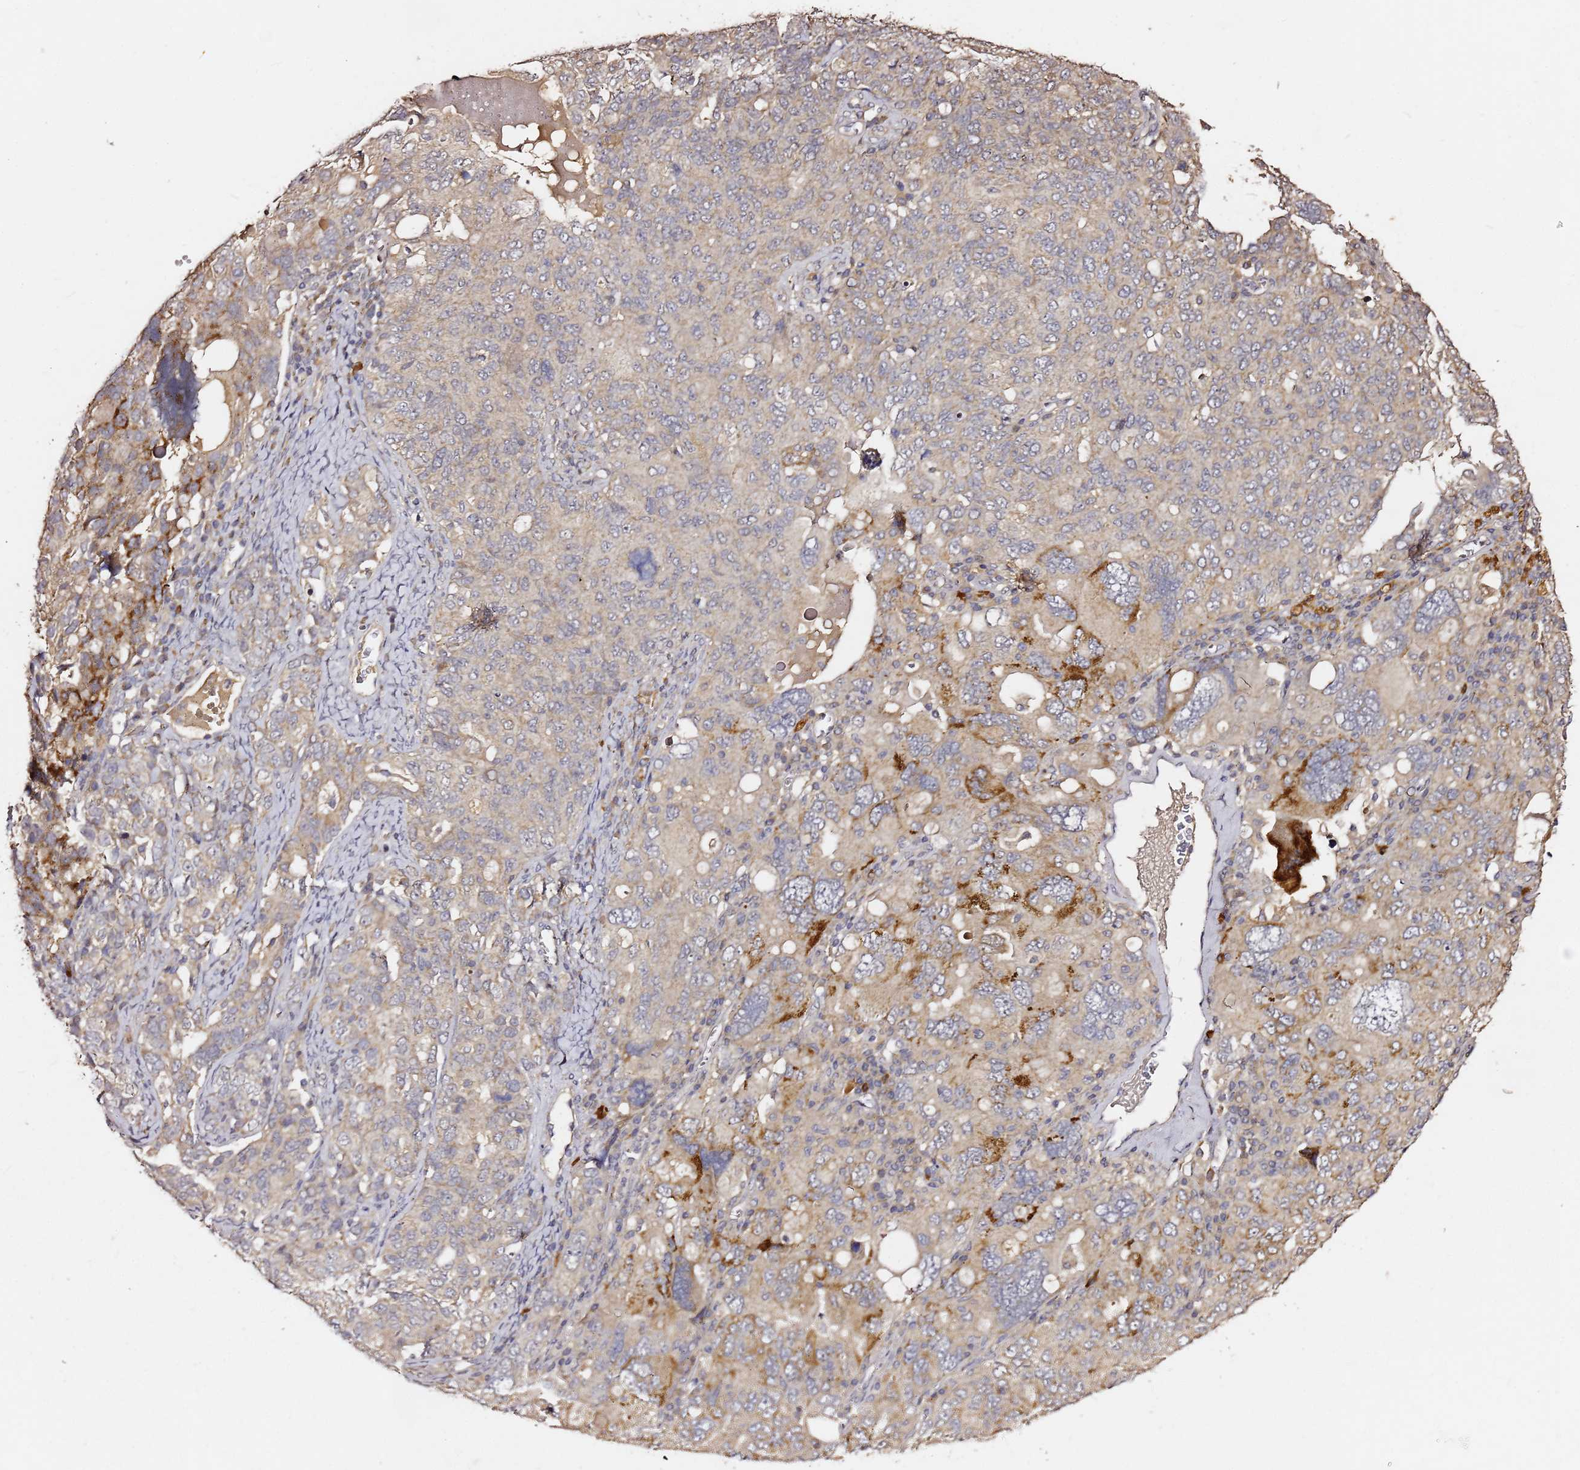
{"staining": {"intensity": "moderate", "quantity": "<25%", "location": "cytoplasmic/membranous"}, "tissue": "ovarian cancer", "cell_type": "Tumor cells", "image_type": "cancer", "snomed": [{"axis": "morphology", "description": "Carcinoma, endometroid"}, {"axis": "topography", "description": "Ovary"}], "caption": "Moderate cytoplasmic/membranous staining for a protein is present in about <25% of tumor cells of endometroid carcinoma (ovarian) using immunohistochemistry.", "gene": "C6orf136", "patient": {"sex": "female", "age": 62}}